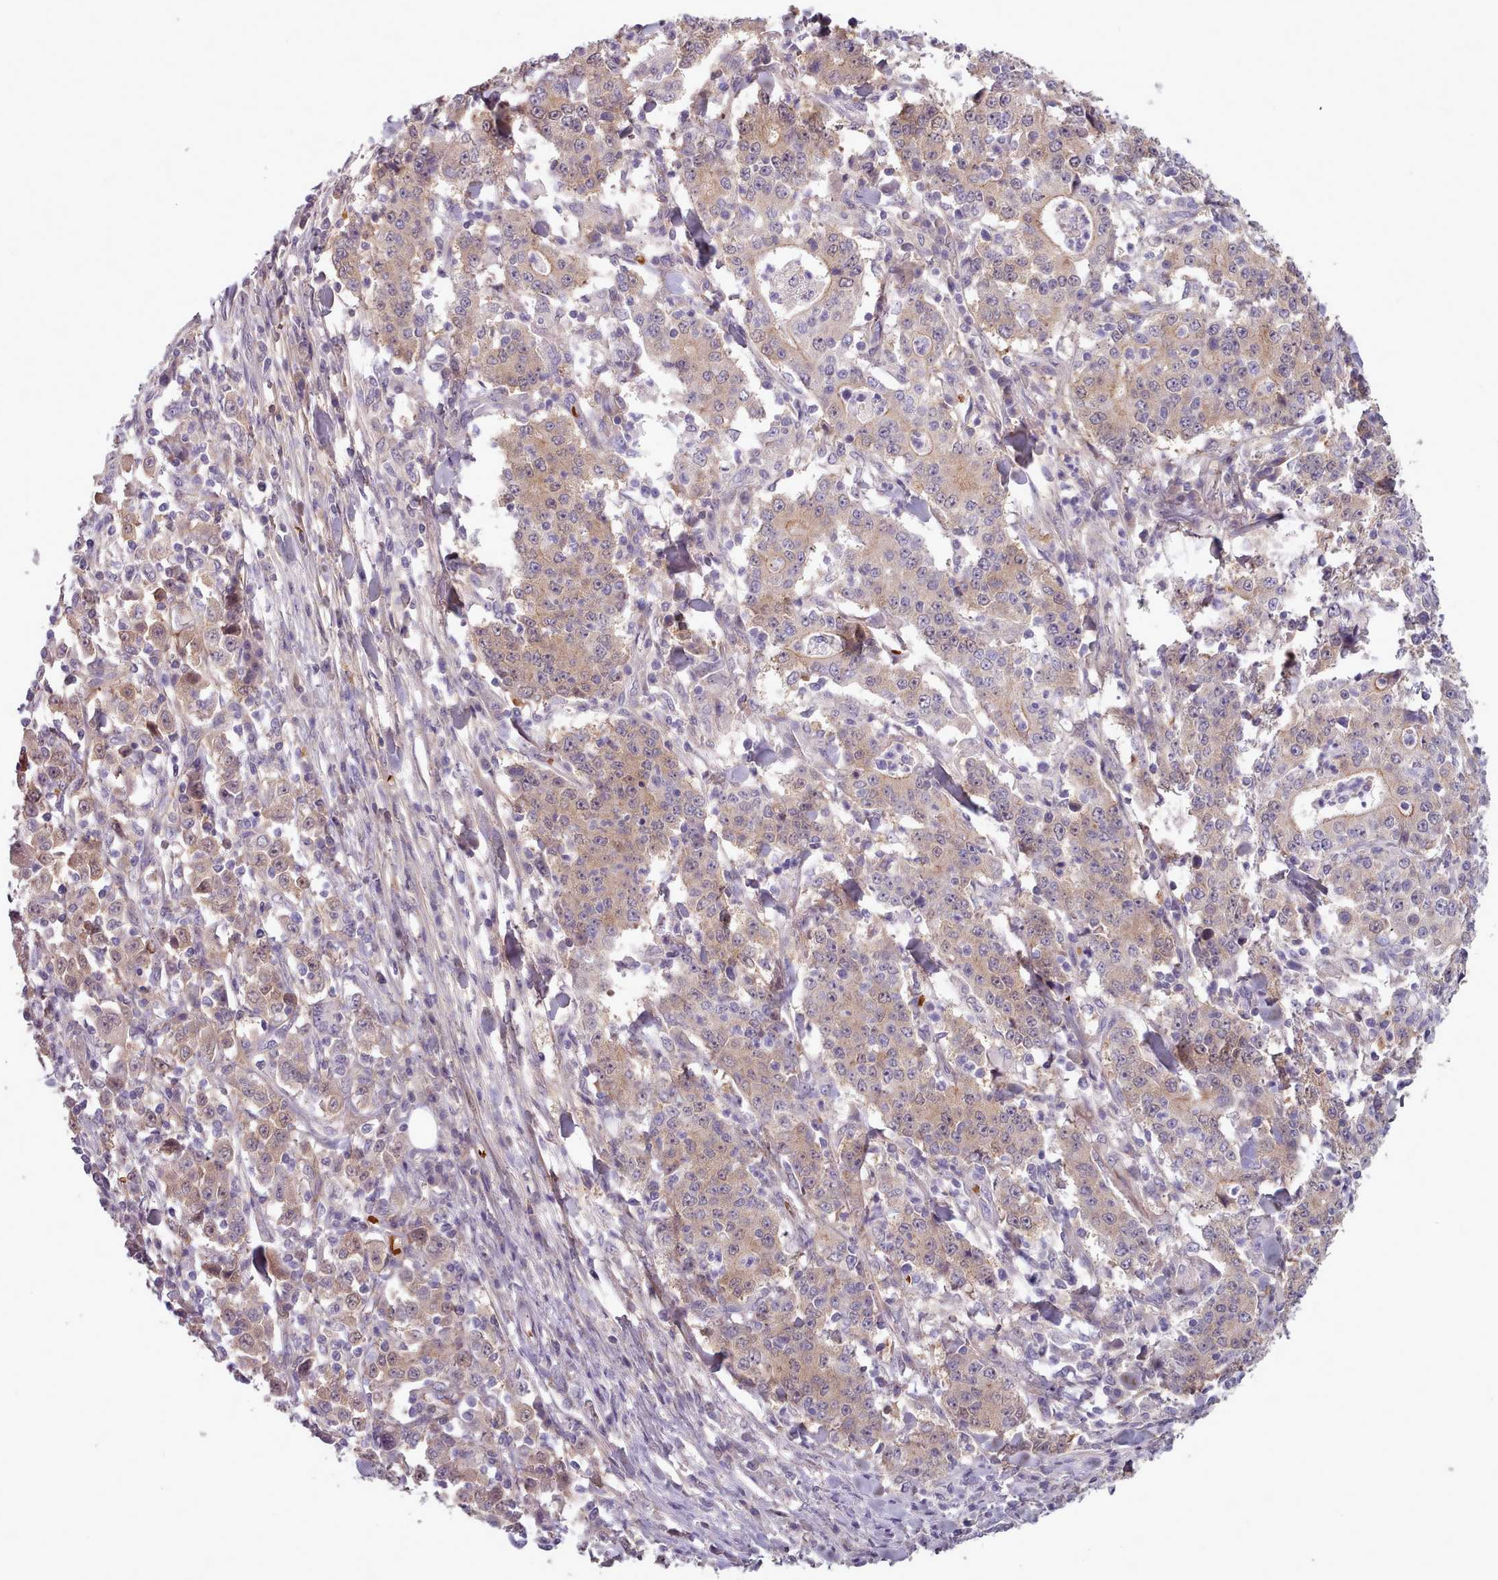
{"staining": {"intensity": "moderate", "quantity": "25%-75%", "location": "cytoplasmic/membranous,nuclear"}, "tissue": "stomach cancer", "cell_type": "Tumor cells", "image_type": "cancer", "snomed": [{"axis": "morphology", "description": "Normal tissue, NOS"}, {"axis": "morphology", "description": "Adenocarcinoma, NOS"}, {"axis": "topography", "description": "Stomach, upper"}, {"axis": "topography", "description": "Stomach"}], "caption": "DAB (3,3'-diaminobenzidine) immunohistochemical staining of stomach cancer (adenocarcinoma) demonstrates moderate cytoplasmic/membranous and nuclear protein positivity in about 25%-75% of tumor cells.", "gene": "CLNS1A", "patient": {"sex": "male", "age": 59}}